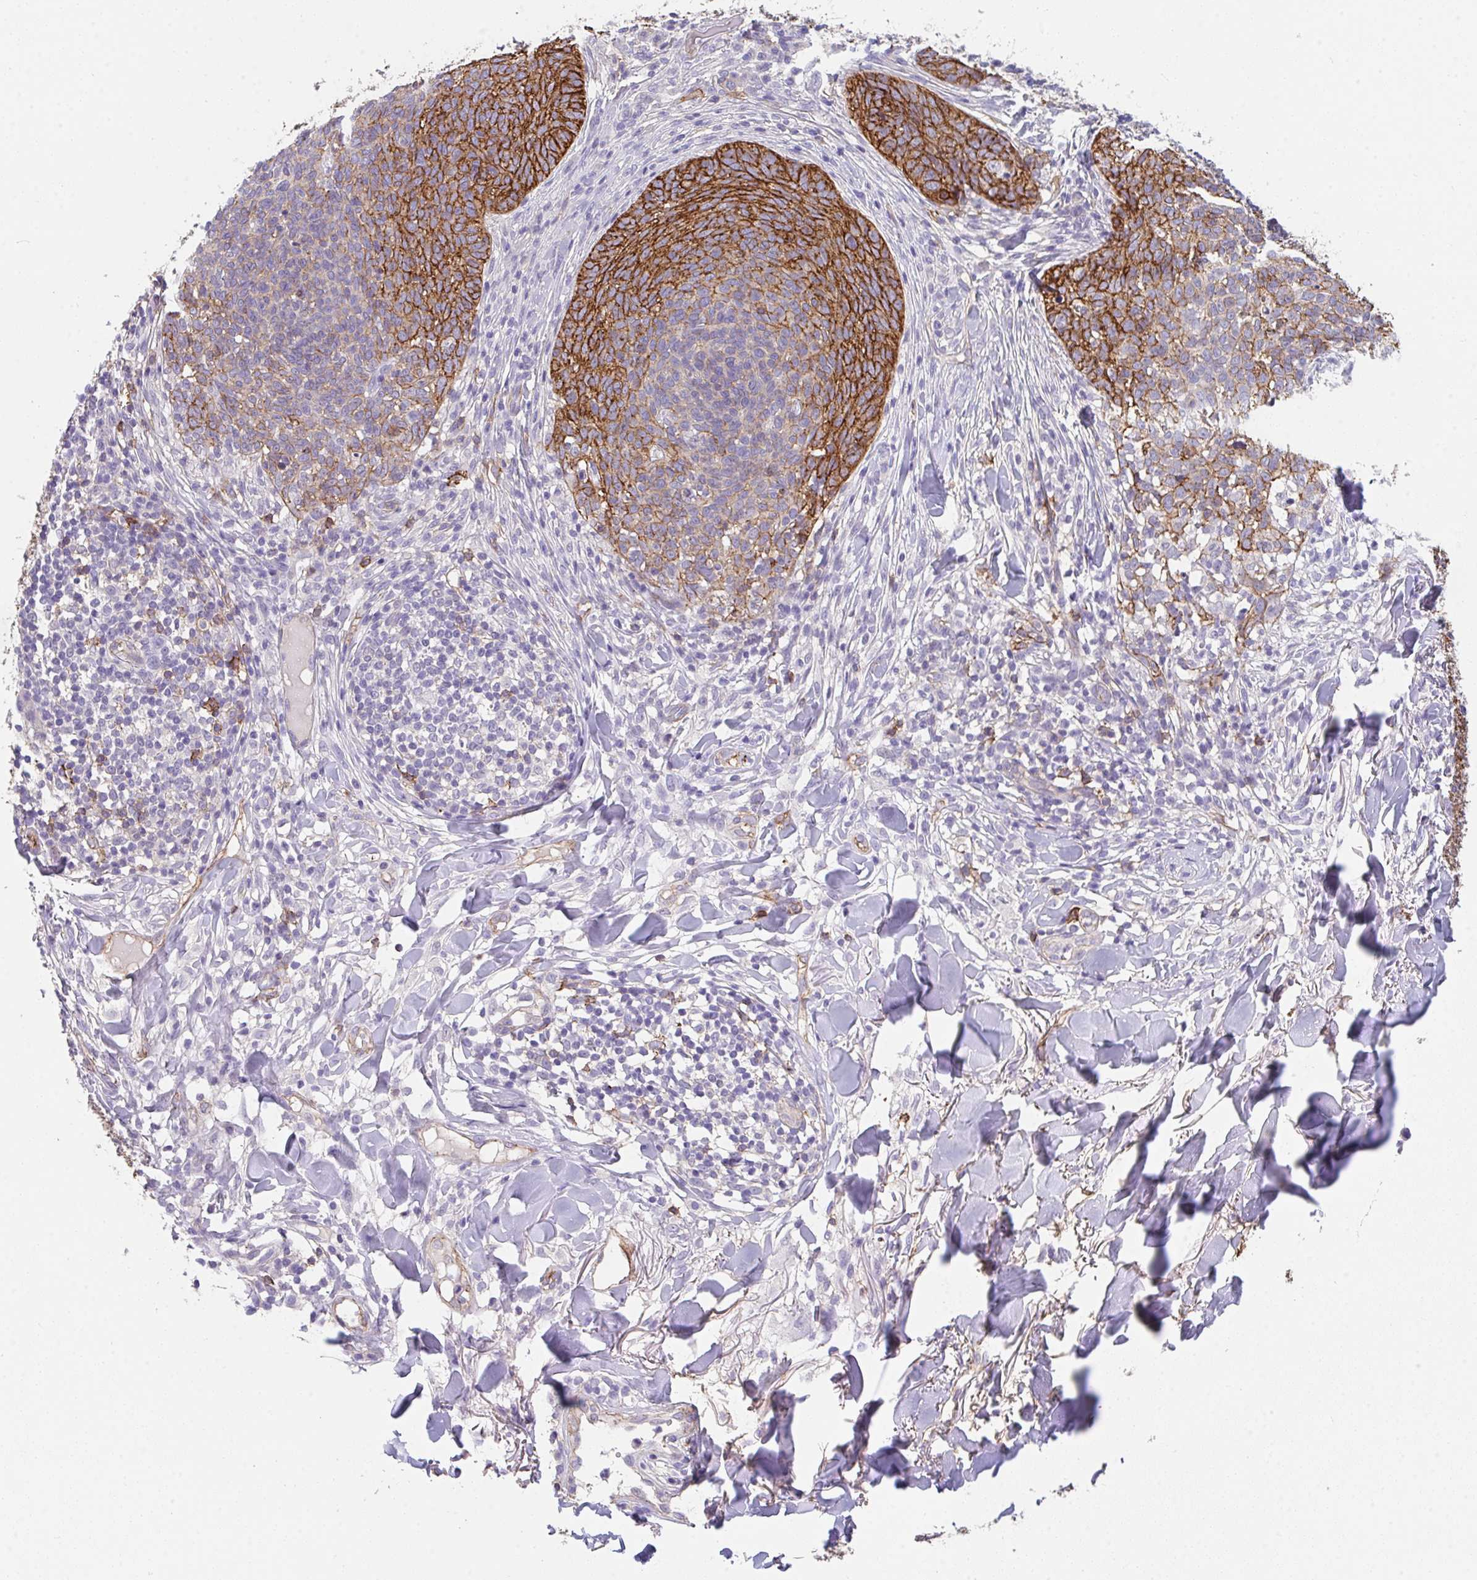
{"staining": {"intensity": "strong", "quantity": ">75%", "location": "cytoplasmic/membranous"}, "tissue": "skin cancer", "cell_type": "Tumor cells", "image_type": "cancer", "snomed": [{"axis": "morphology", "description": "Basal cell carcinoma"}, {"axis": "topography", "description": "Skin"}, {"axis": "topography", "description": "Skin of face"}], "caption": "Immunohistochemistry (IHC) staining of skin cancer (basal cell carcinoma), which reveals high levels of strong cytoplasmic/membranous positivity in approximately >75% of tumor cells indicating strong cytoplasmic/membranous protein positivity. The staining was performed using DAB (brown) for protein detection and nuclei were counterstained in hematoxylin (blue).", "gene": "DBN1", "patient": {"sex": "male", "age": 56}}